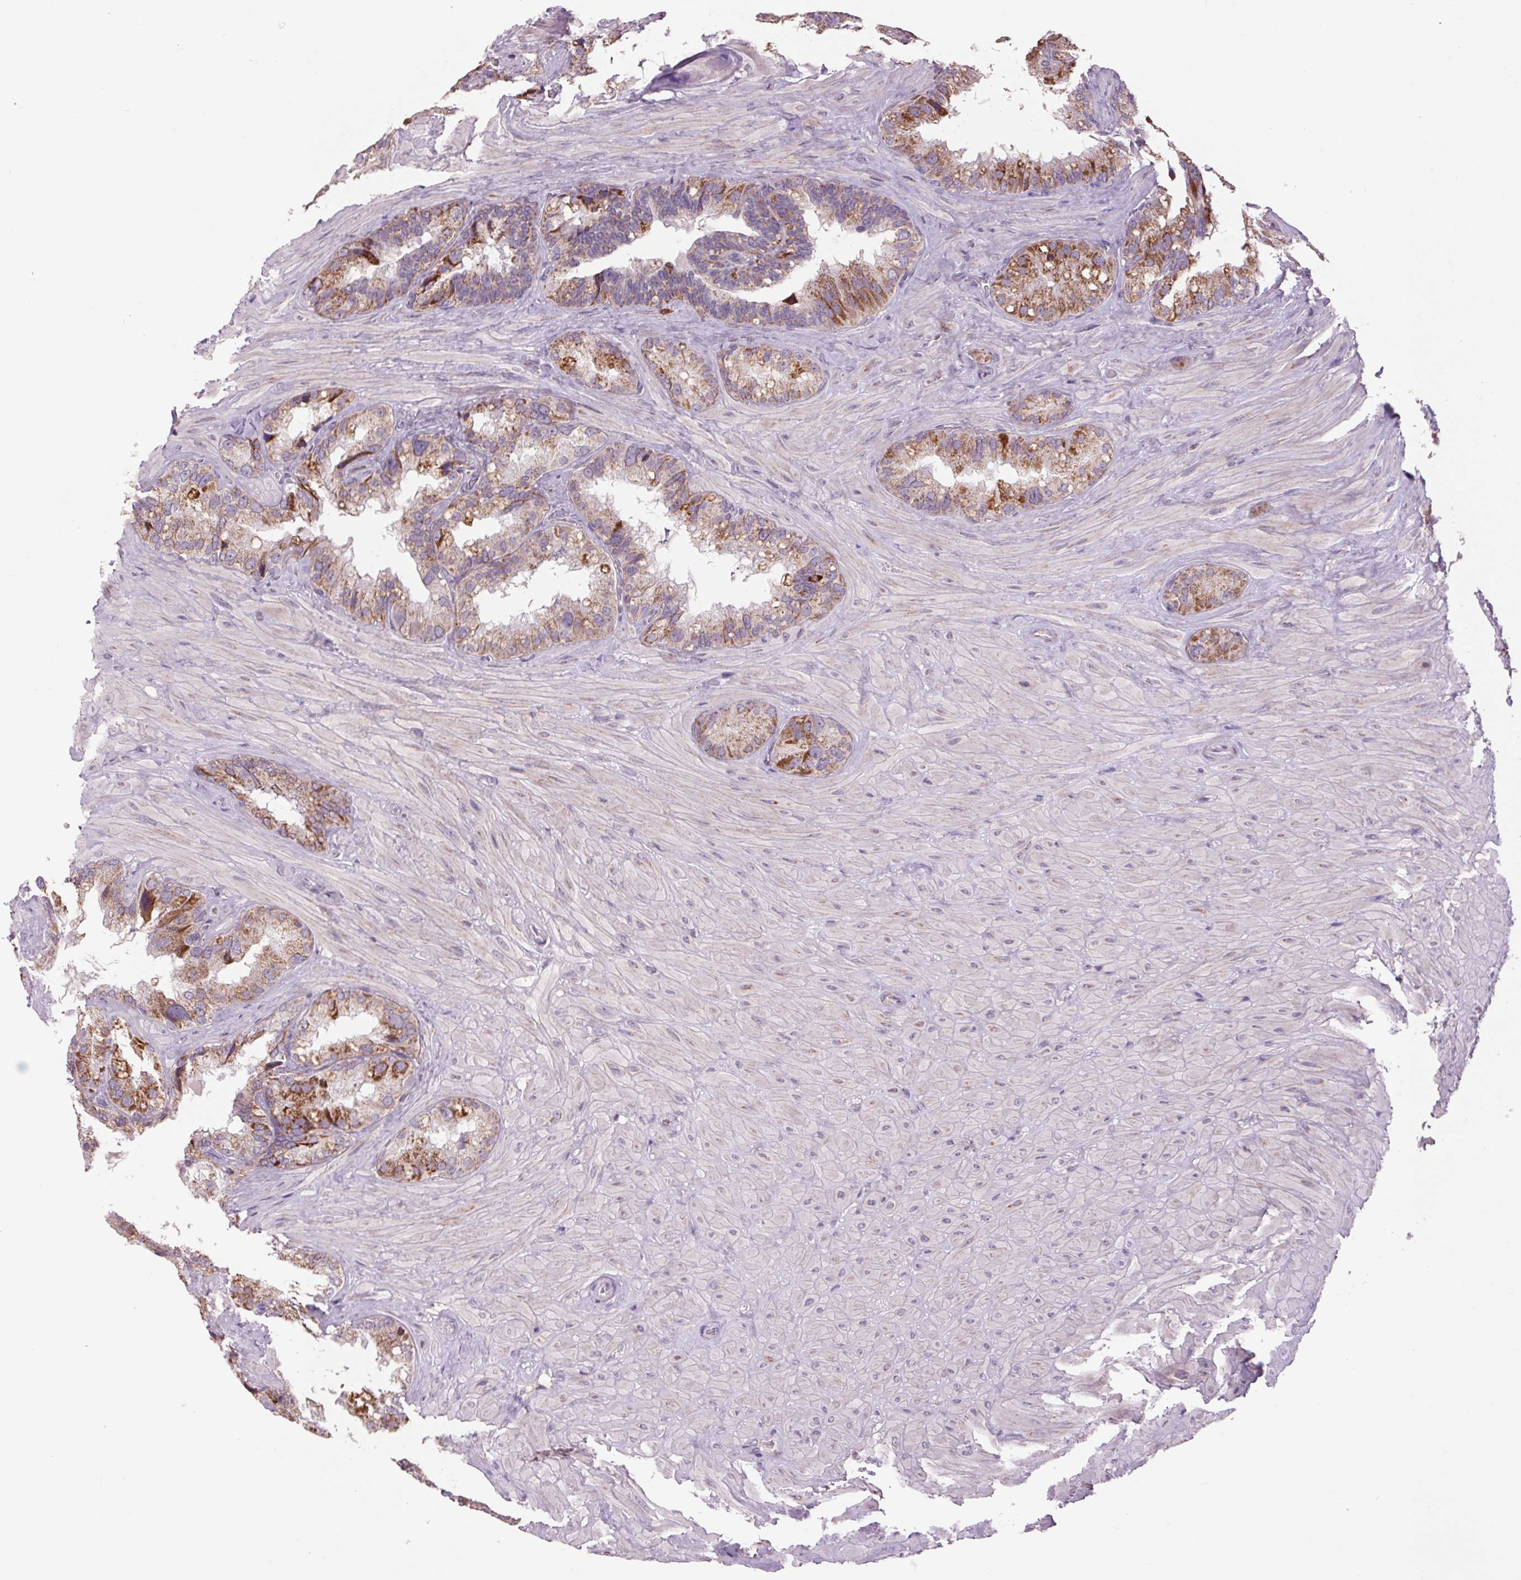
{"staining": {"intensity": "strong", "quantity": "25%-75%", "location": "cytoplasmic/membranous"}, "tissue": "seminal vesicle", "cell_type": "Glandular cells", "image_type": "normal", "snomed": [{"axis": "morphology", "description": "Normal tissue, NOS"}, {"axis": "topography", "description": "Seminal veicle"}], "caption": "Glandular cells show high levels of strong cytoplasmic/membranous expression in about 25%-75% of cells in benign seminal vesicle. (DAB (3,3'-diaminobenzidine) IHC with brightfield microscopy, high magnification).", "gene": "COX6A1", "patient": {"sex": "male", "age": 60}}